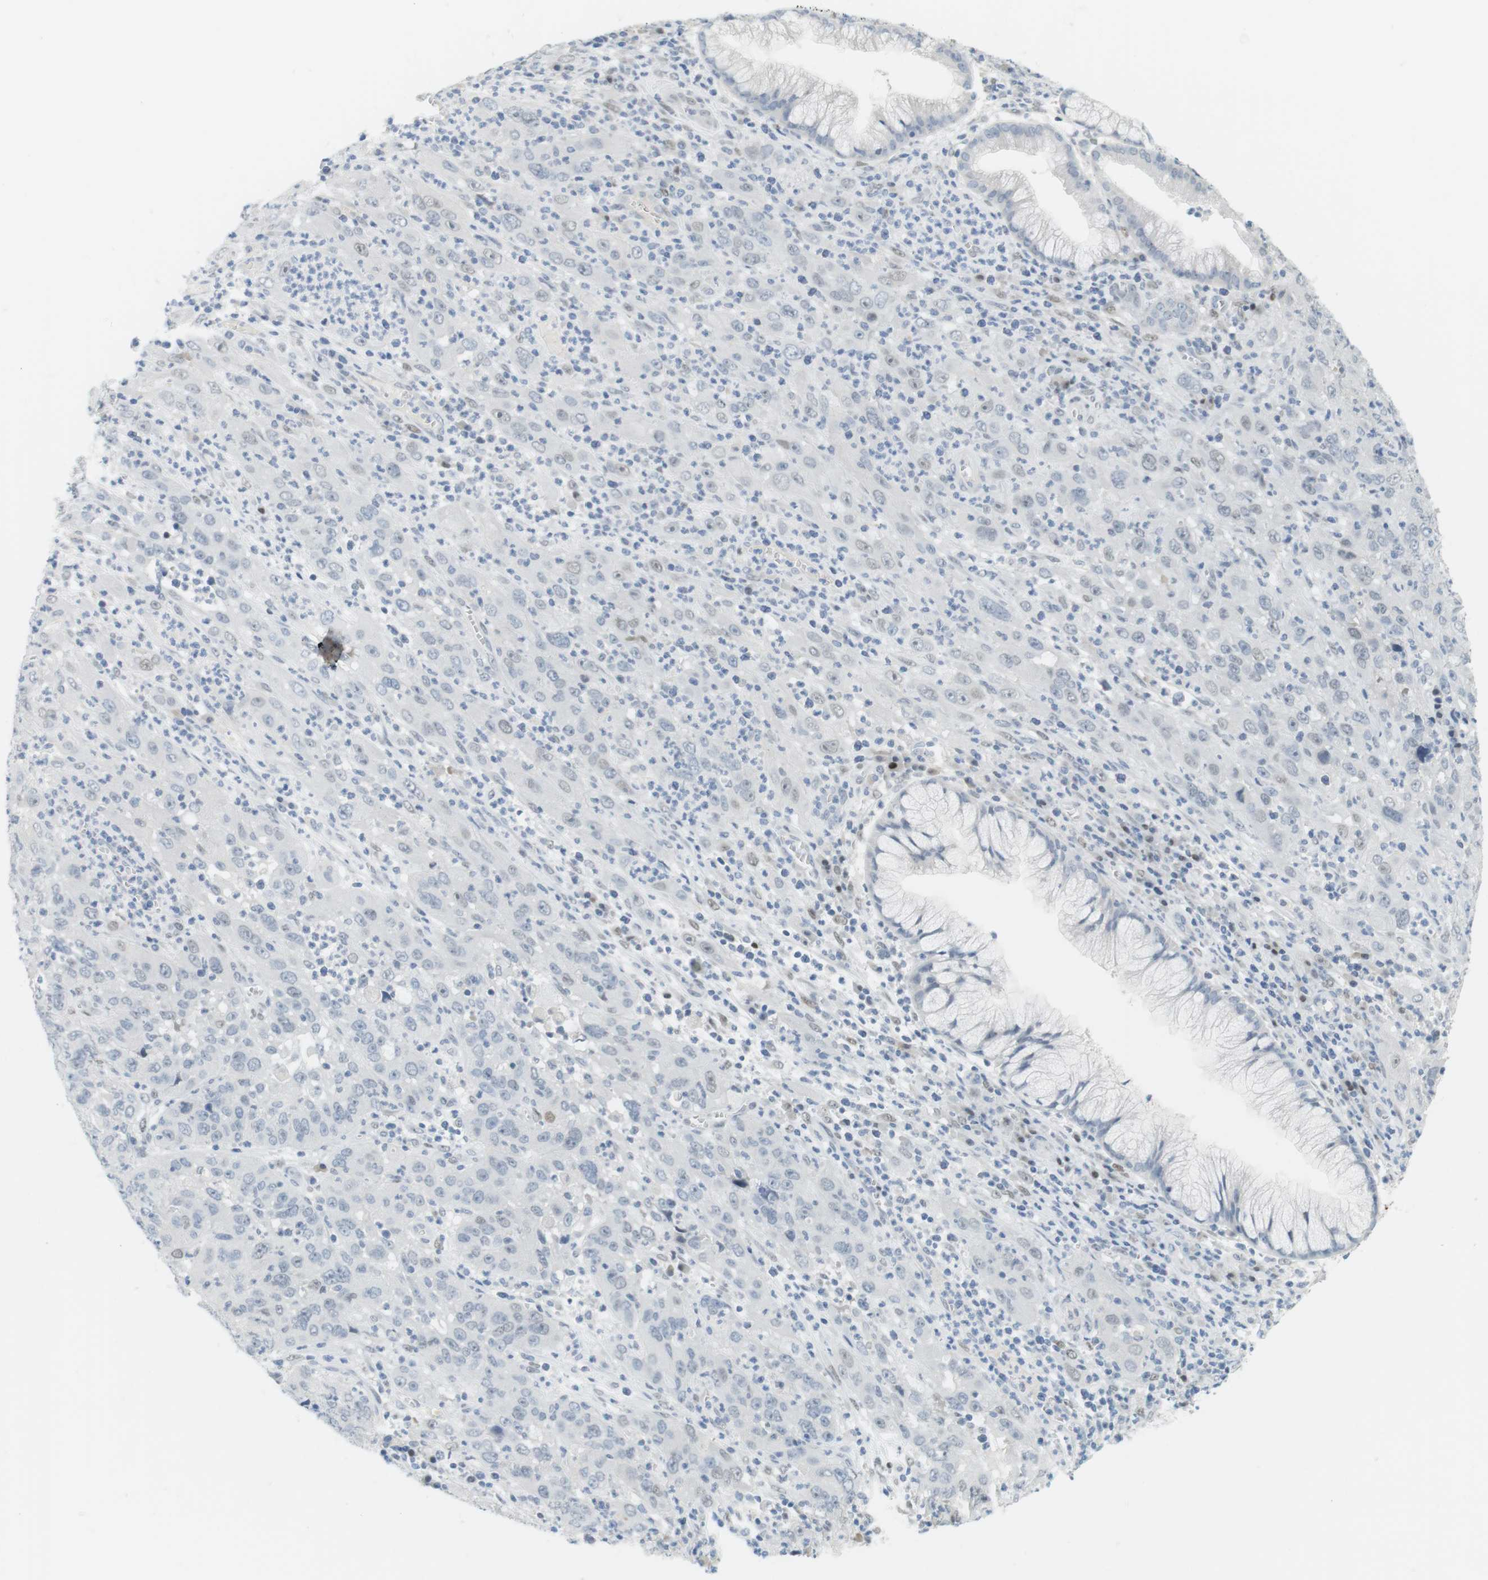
{"staining": {"intensity": "negative", "quantity": "none", "location": "none"}, "tissue": "cervical cancer", "cell_type": "Tumor cells", "image_type": "cancer", "snomed": [{"axis": "morphology", "description": "Squamous cell carcinoma, NOS"}, {"axis": "topography", "description": "Cervix"}], "caption": "DAB immunohistochemical staining of cervical cancer (squamous cell carcinoma) shows no significant expression in tumor cells.", "gene": "CREB3L2", "patient": {"sex": "female", "age": 32}}